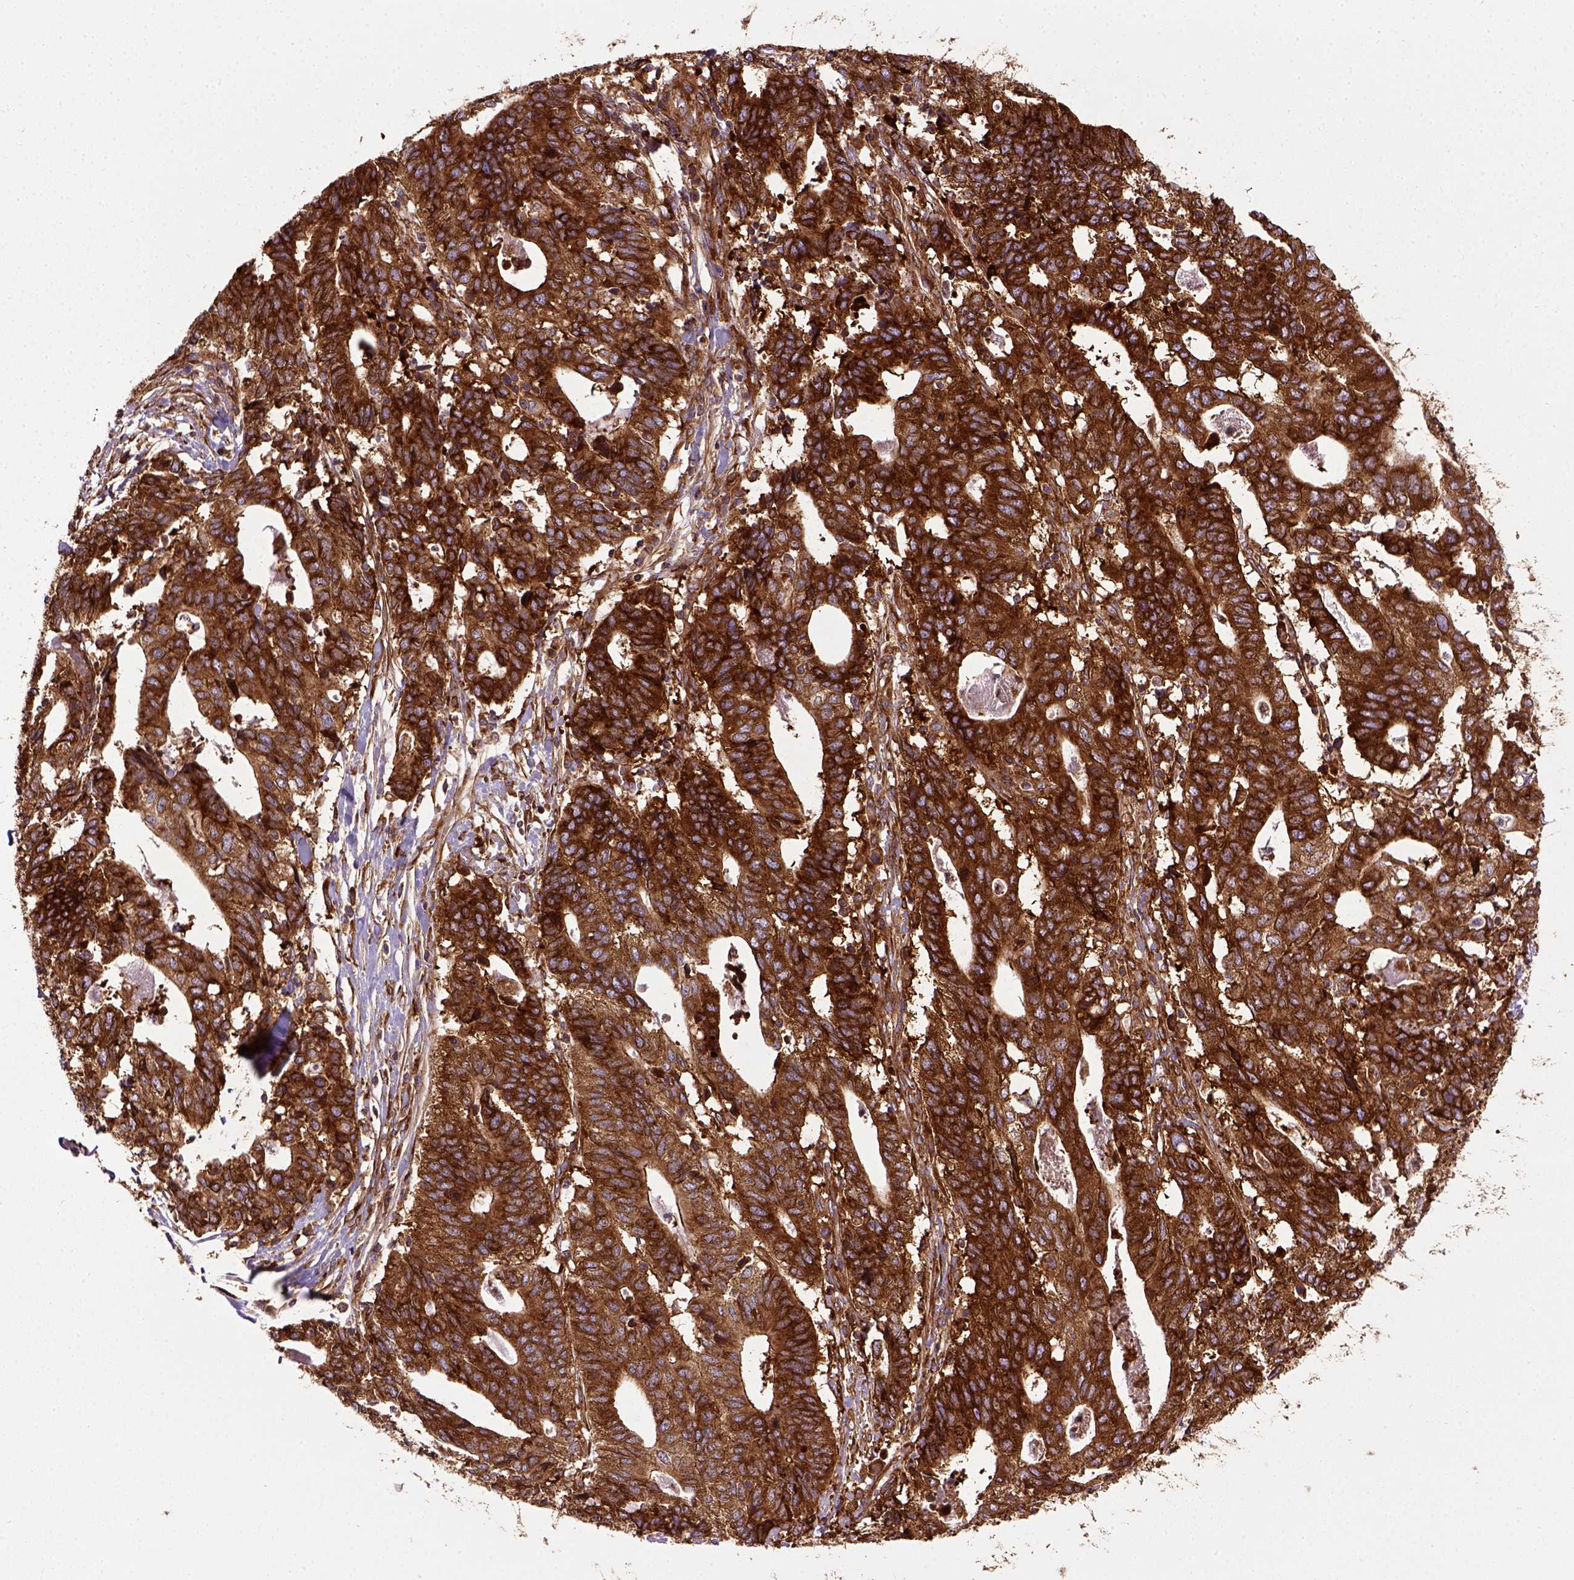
{"staining": {"intensity": "strong", "quantity": ">75%", "location": "cytoplasmic/membranous"}, "tissue": "stomach cancer", "cell_type": "Tumor cells", "image_type": "cancer", "snomed": [{"axis": "morphology", "description": "Adenocarcinoma, NOS"}, {"axis": "topography", "description": "Stomach, upper"}], "caption": "A photomicrograph showing strong cytoplasmic/membranous staining in about >75% of tumor cells in stomach cancer, as visualized by brown immunohistochemical staining.", "gene": "CAPRIN1", "patient": {"sex": "female", "age": 67}}